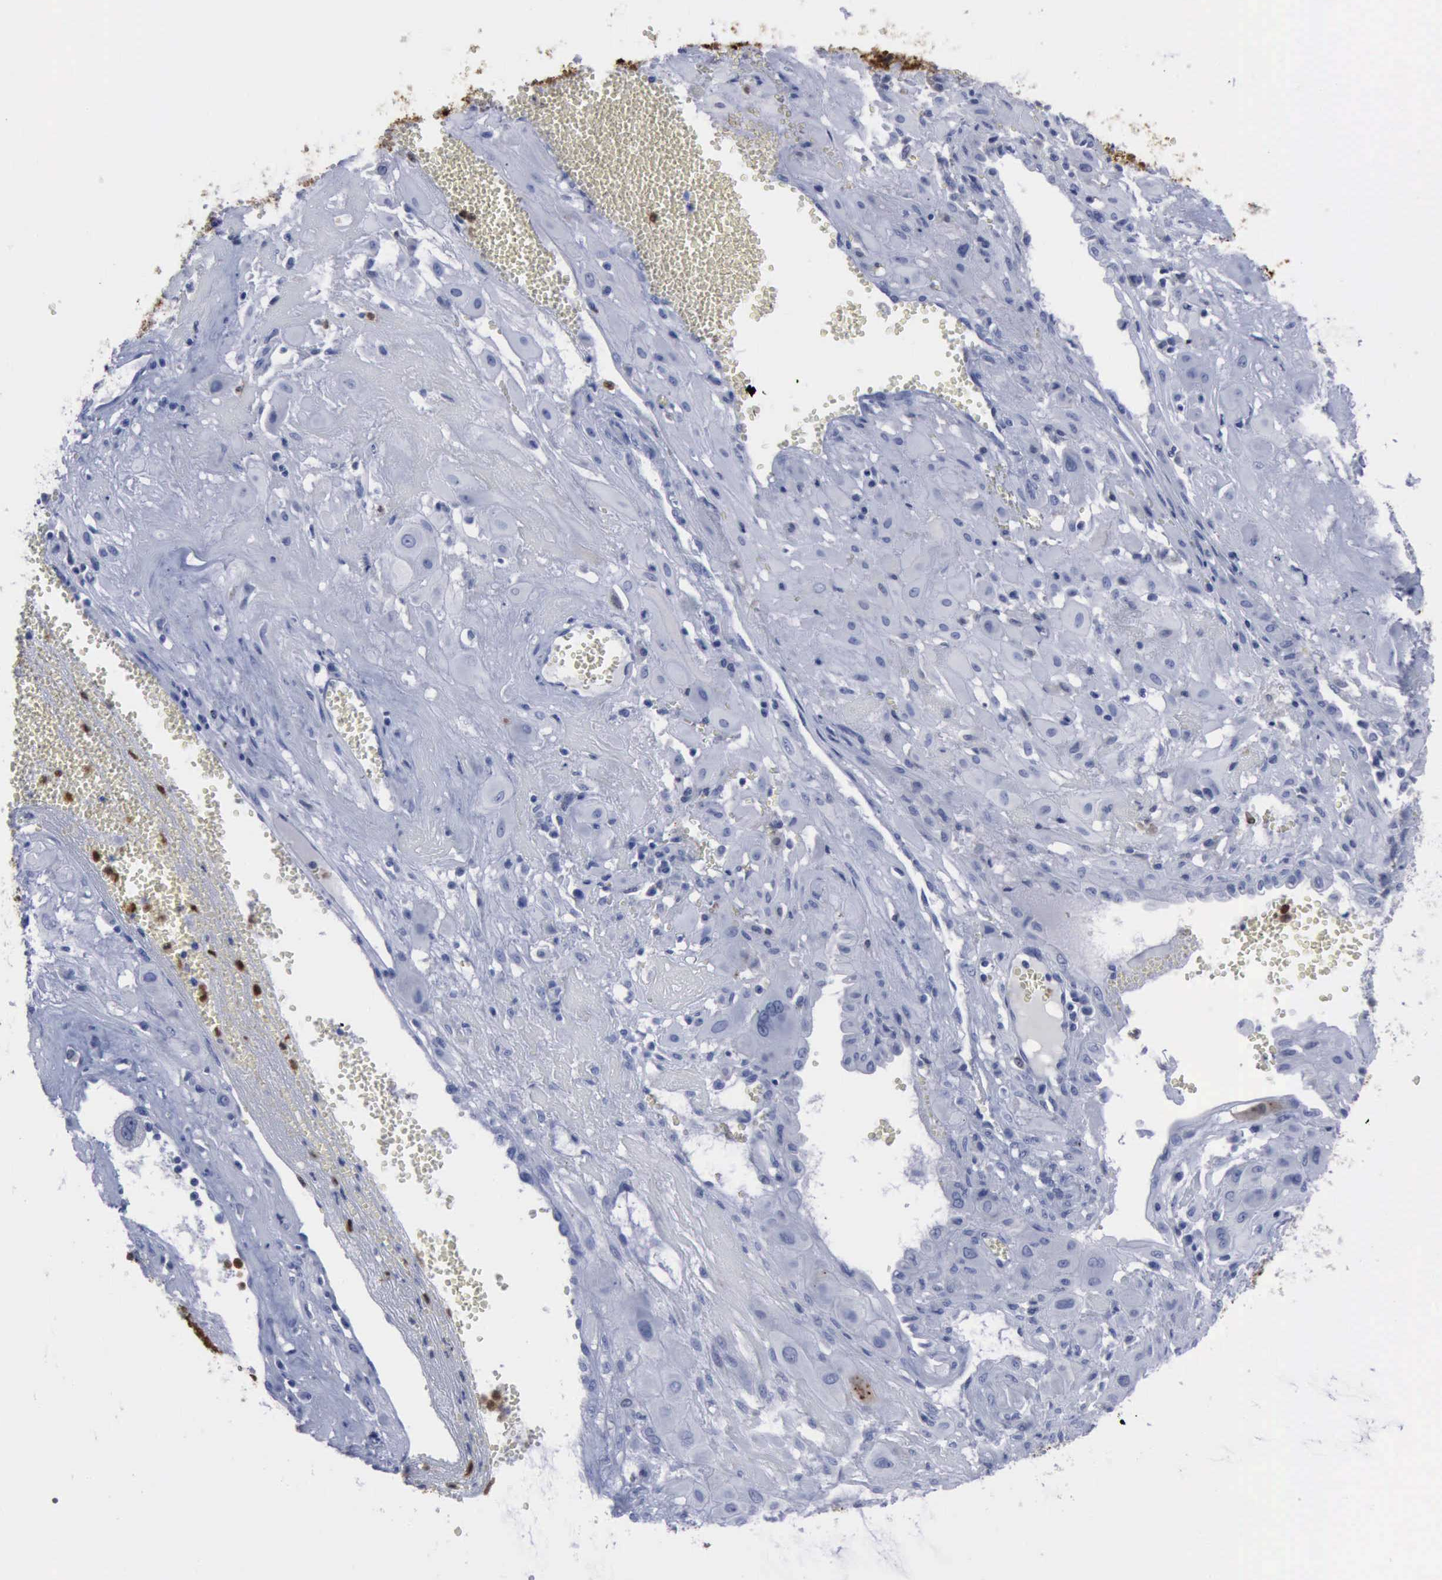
{"staining": {"intensity": "negative", "quantity": "none", "location": "none"}, "tissue": "cervical cancer", "cell_type": "Tumor cells", "image_type": "cancer", "snomed": [{"axis": "morphology", "description": "Squamous cell carcinoma, NOS"}, {"axis": "topography", "description": "Cervix"}], "caption": "This is a image of immunohistochemistry staining of squamous cell carcinoma (cervical), which shows no staining in tumor cells.", "gene": "CSTA", "patient": {"sex": "female", "age": 34}}